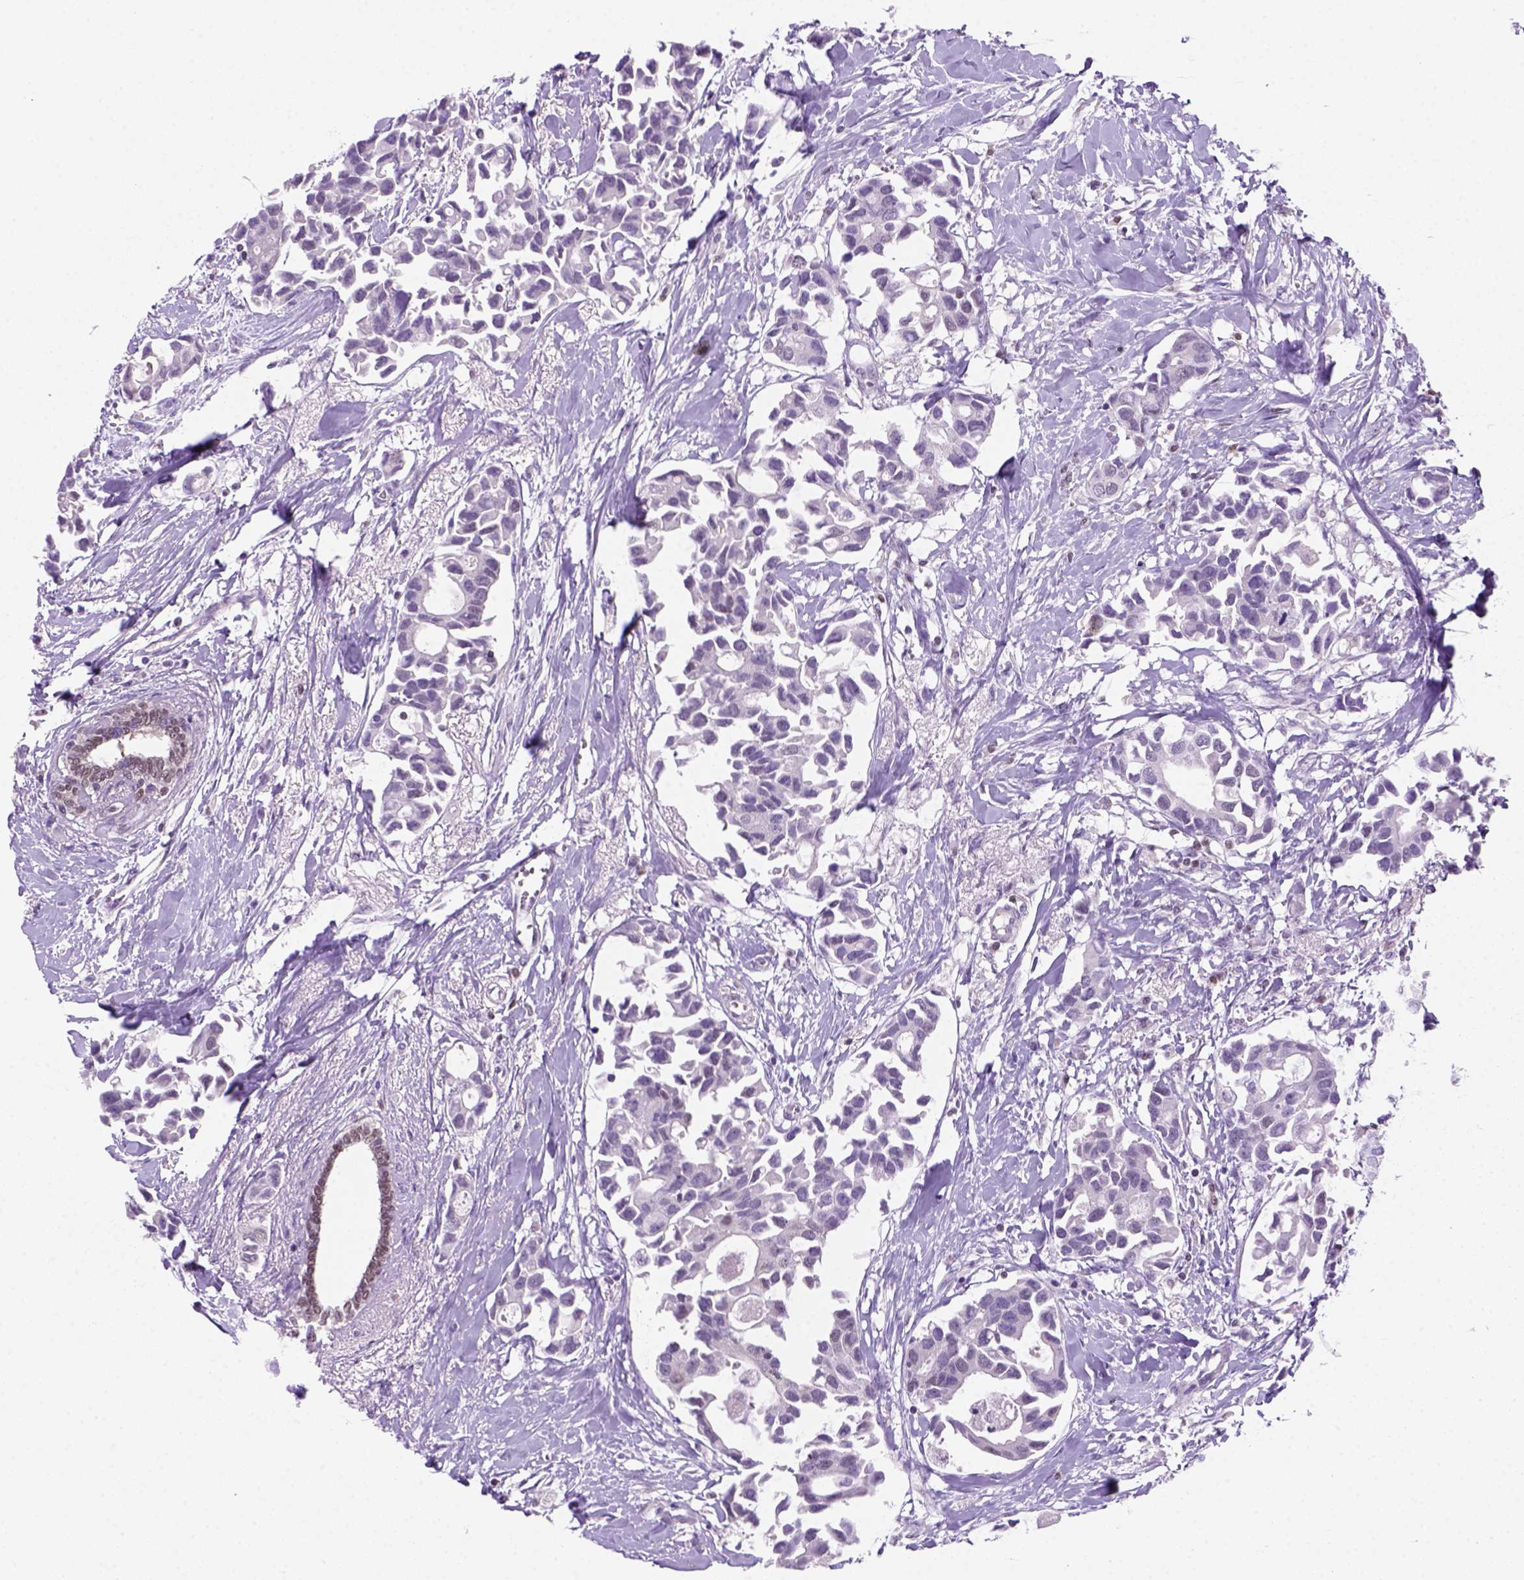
{"staining": {"intensity": "negative", "quantity": "none", "location": "none"}, "tissue": "breast cancer", "cell_type": "Tumor cells", "image_type": "cancer", "snomed": [{"axis": "morphology", "description": "Duct carcinoma"}, {"axis": "topography", "description": "Breast"}], "caption": "Image shows no significant protein positivity in tumor cells of breast intraductal carcinoma.", "gene": "MGMT", "patient": {"sex": "female", "age": 83}}